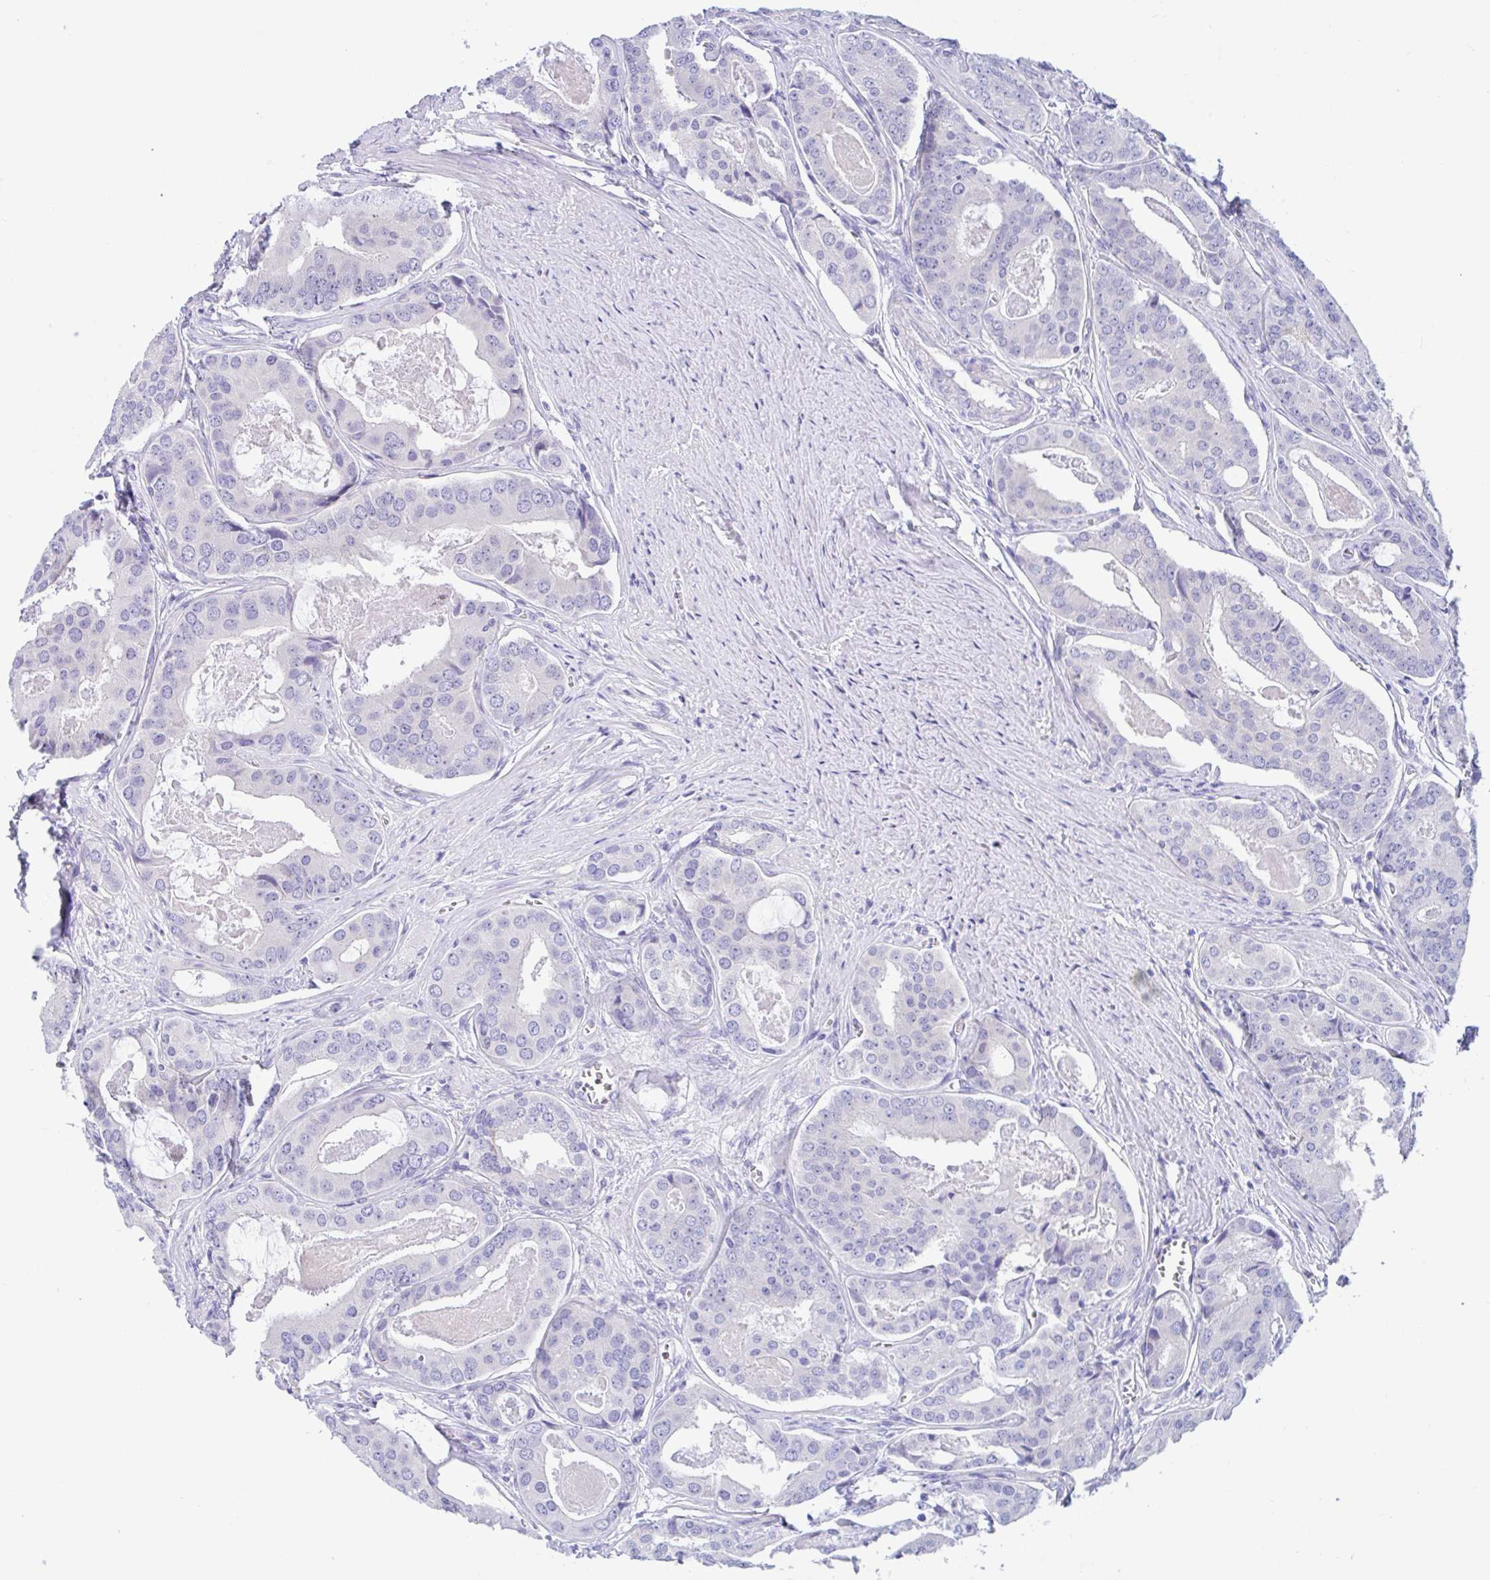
{"staining": {"intensity": "negative", "quantity": "none", "location": "none"}, "tissue": "prostate cancer", "cell_type": "Tumor cells", "image_type": "cancer", "snomed": [{"axis": "morphology", "description": "Adenocarcinoma, High grade"}, {"axis": "topography", "description": "Prostate"}], "caption": "The photomicrograph demonstrates no significant positivity in tumor cells of prostate cancer.", "gene": "OR6N2", "patient": {"sex": "male", "age": 71}}